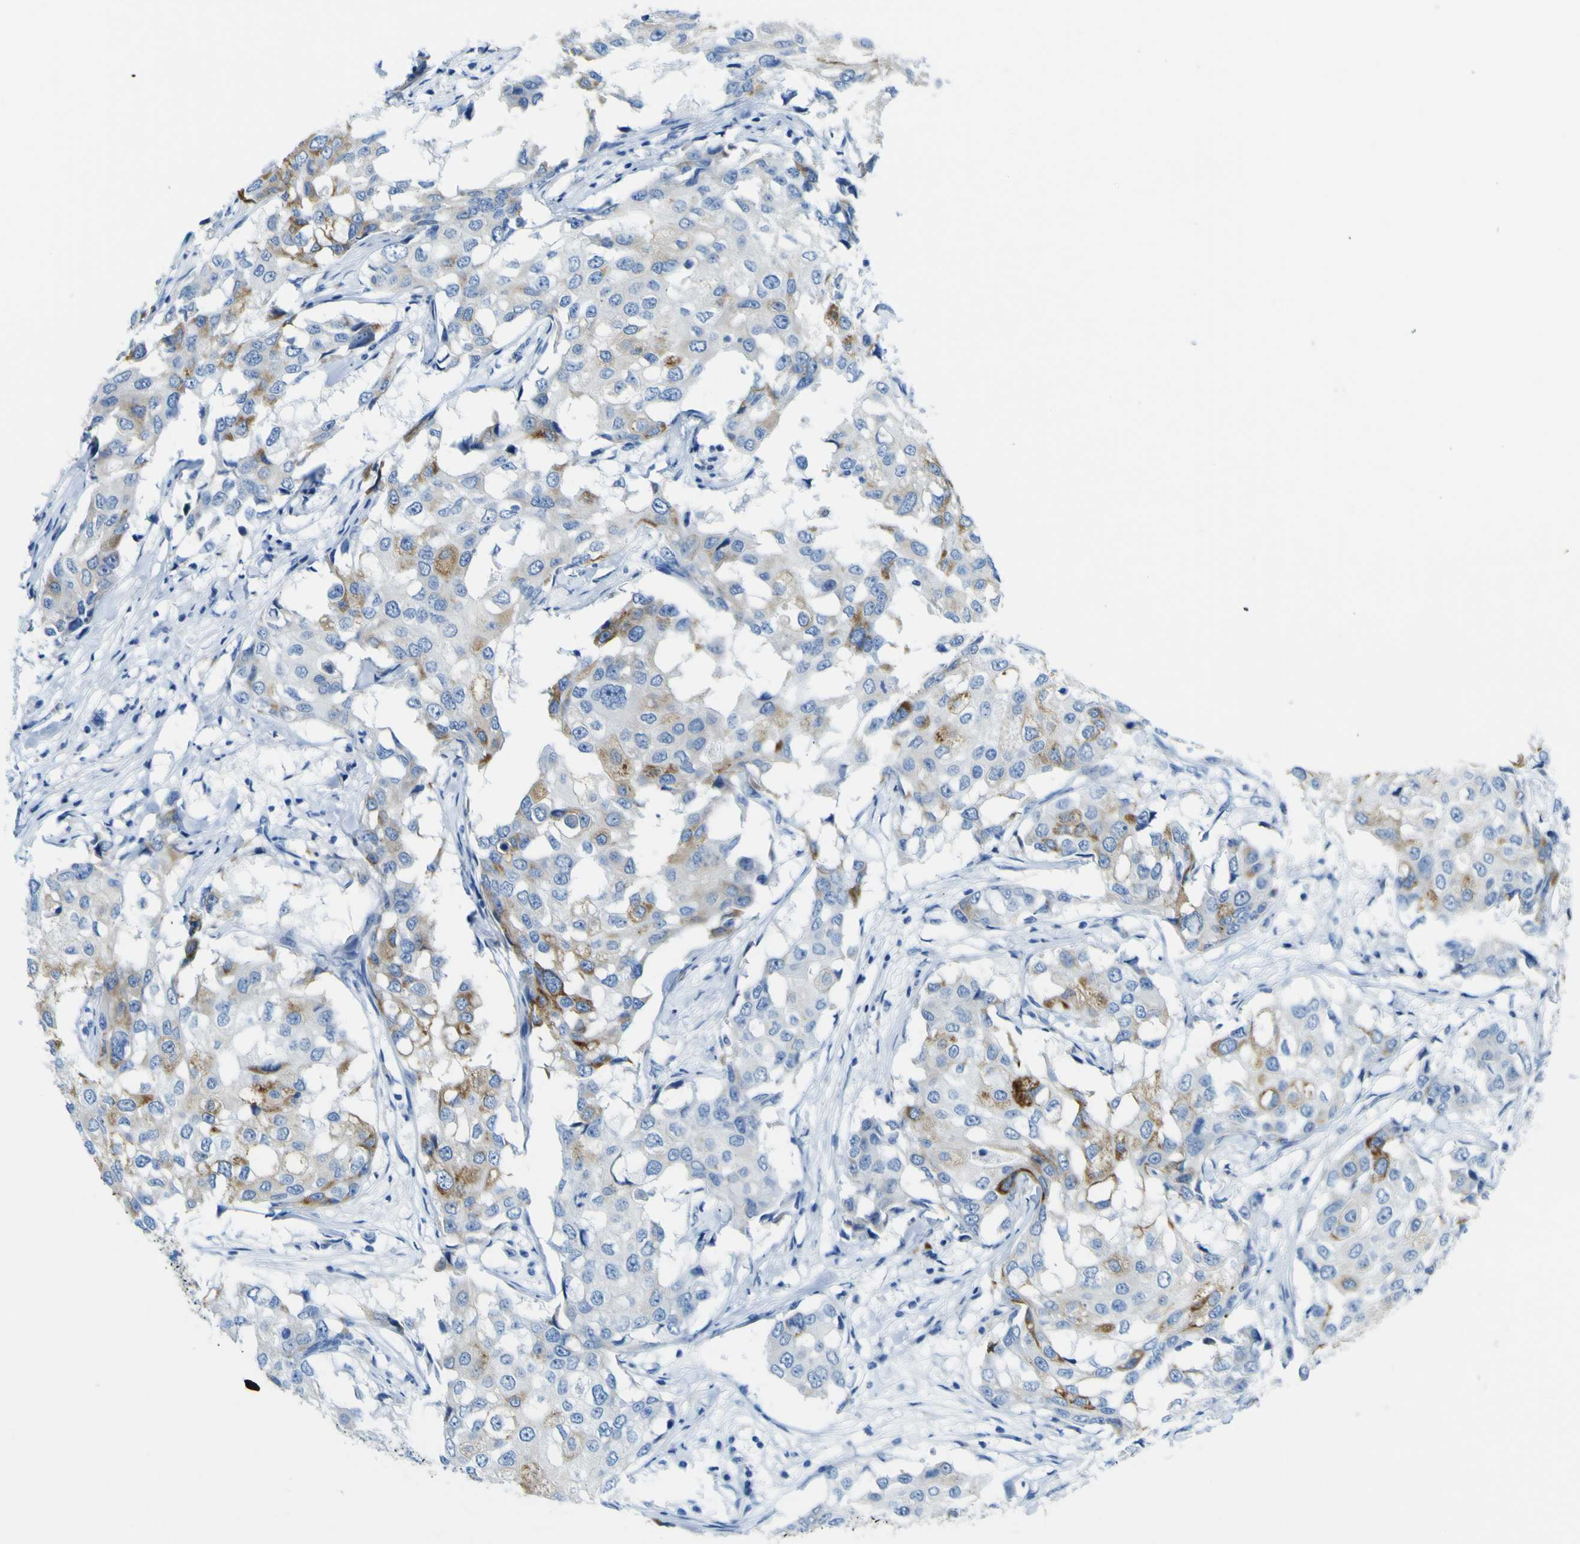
{"staining": {"intensity": "moderate", "quantity": "<25%", "location": "cytoplasmic/membranous"}, "tissue": "breast cancer", "cell_type": "Tumor cells", "image_type": "cancer", "snomed": [{"axis": "morphology", "description": "Duct carcinoma"}, {"axis": "topography", "description": "Breast"}], "caption": "High-magnification brightfield microscopy of breast invasive ductal carcinoma stained with DAB (3,3'-diaminobenzidine) (brown) and counterstained with hematoxylin (blue). tumor cells exhibit moderate cytoplasmic/membranous positivity is present in approximately<25% of cells.", "gene": "ACSL1", "patient": {"sex": "female", "age": 27}}